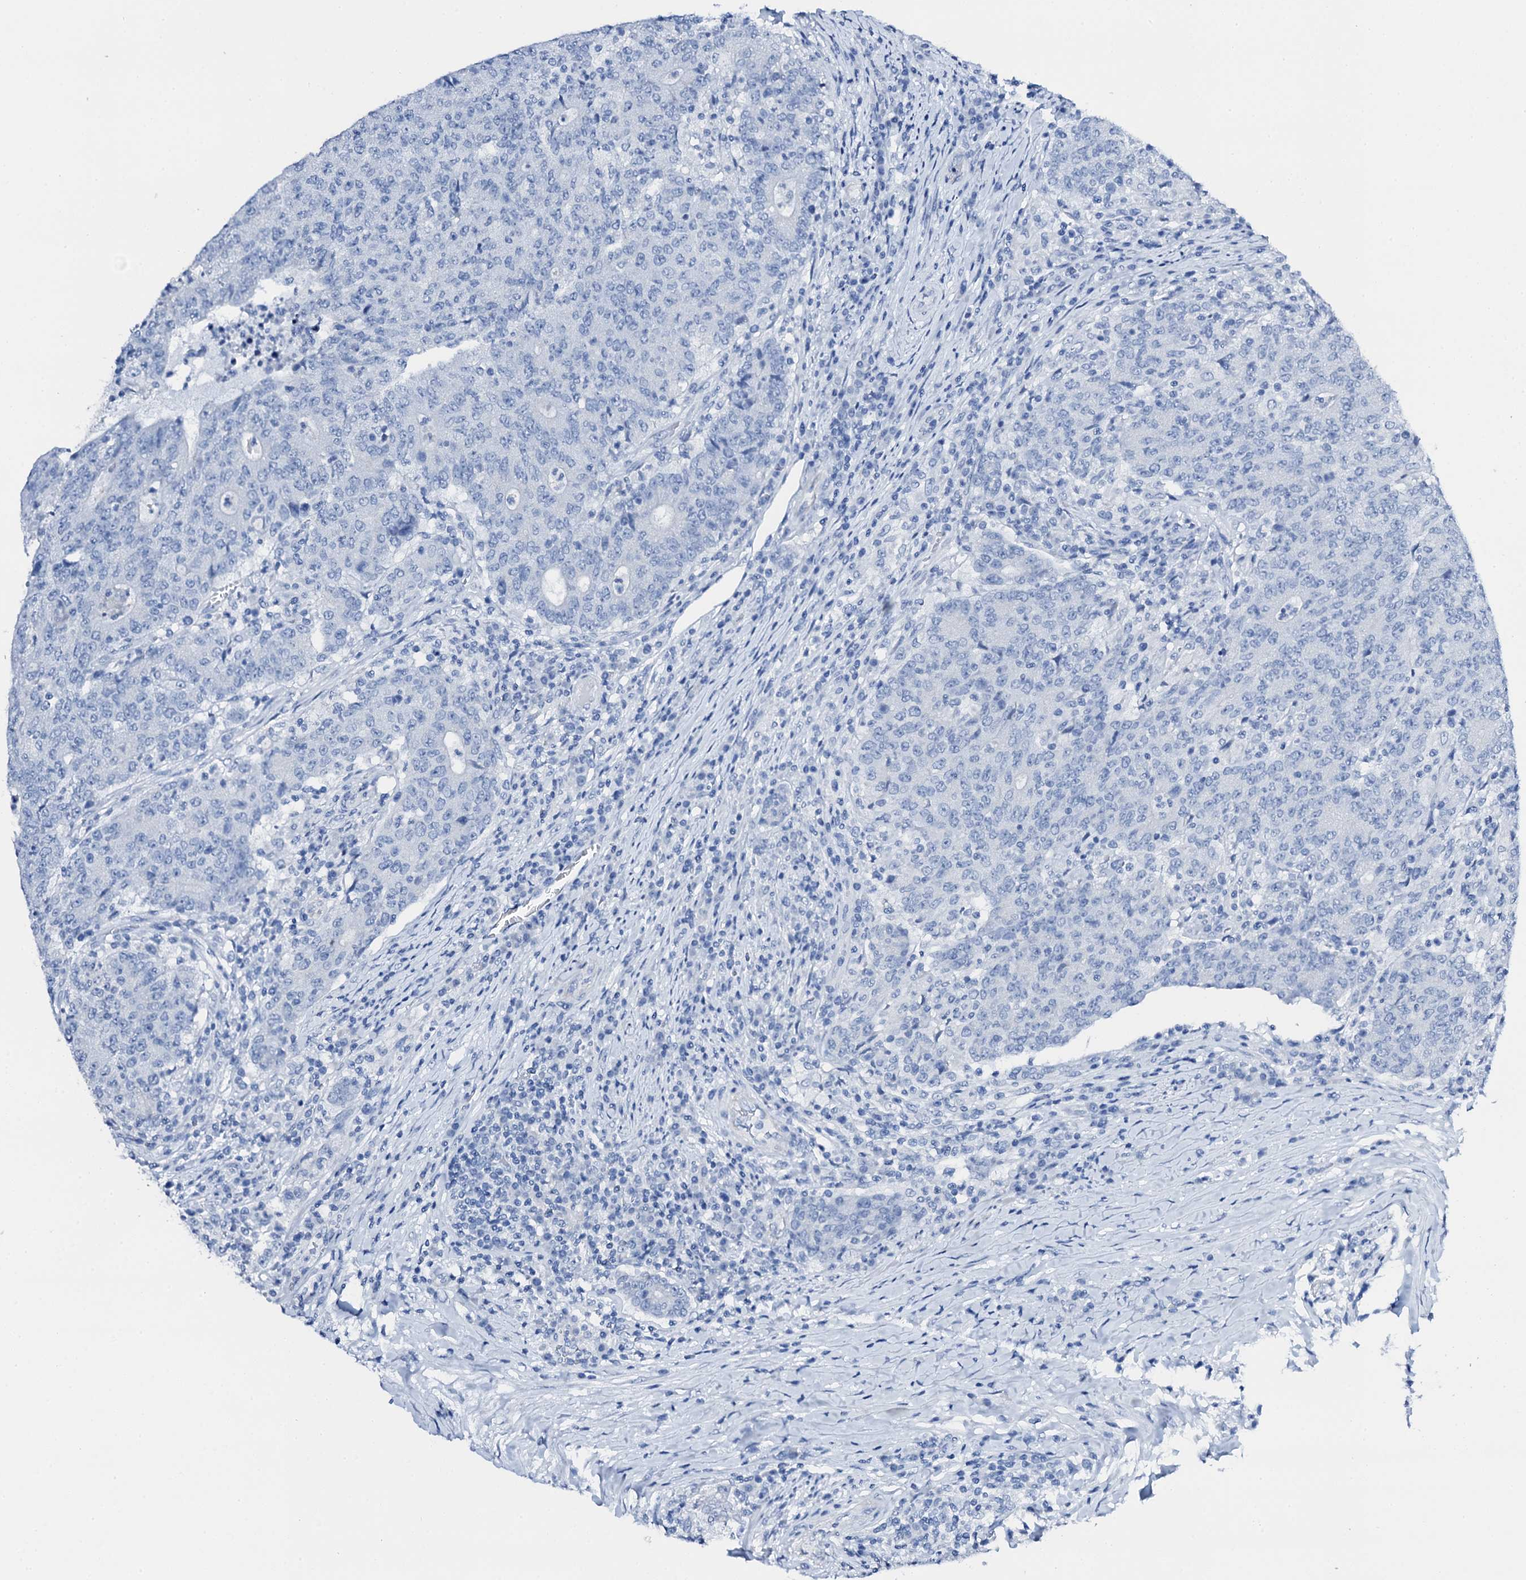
{"staining": {"intensity": "negative", "quantity": "none", "location": "none"}, "tissue": "colorectal cancer", "cell_type": "Tumor cells", "image_type": "cancer", "snomed": [{"axis": "morphology", "description": "Adenocarcinoma, NOS"}, {"axis": "topography", "description": "Colon"}], "caption": "Immunohistochemistry (IHC) photomicrograph of neoplastic tissue: human colorectal cancer (adenocarcinoma) stained with DAB reveals no significant protein expression in tumor cells.", "gene": "PTH", "patient": {"sex": "female", "age": 75}}